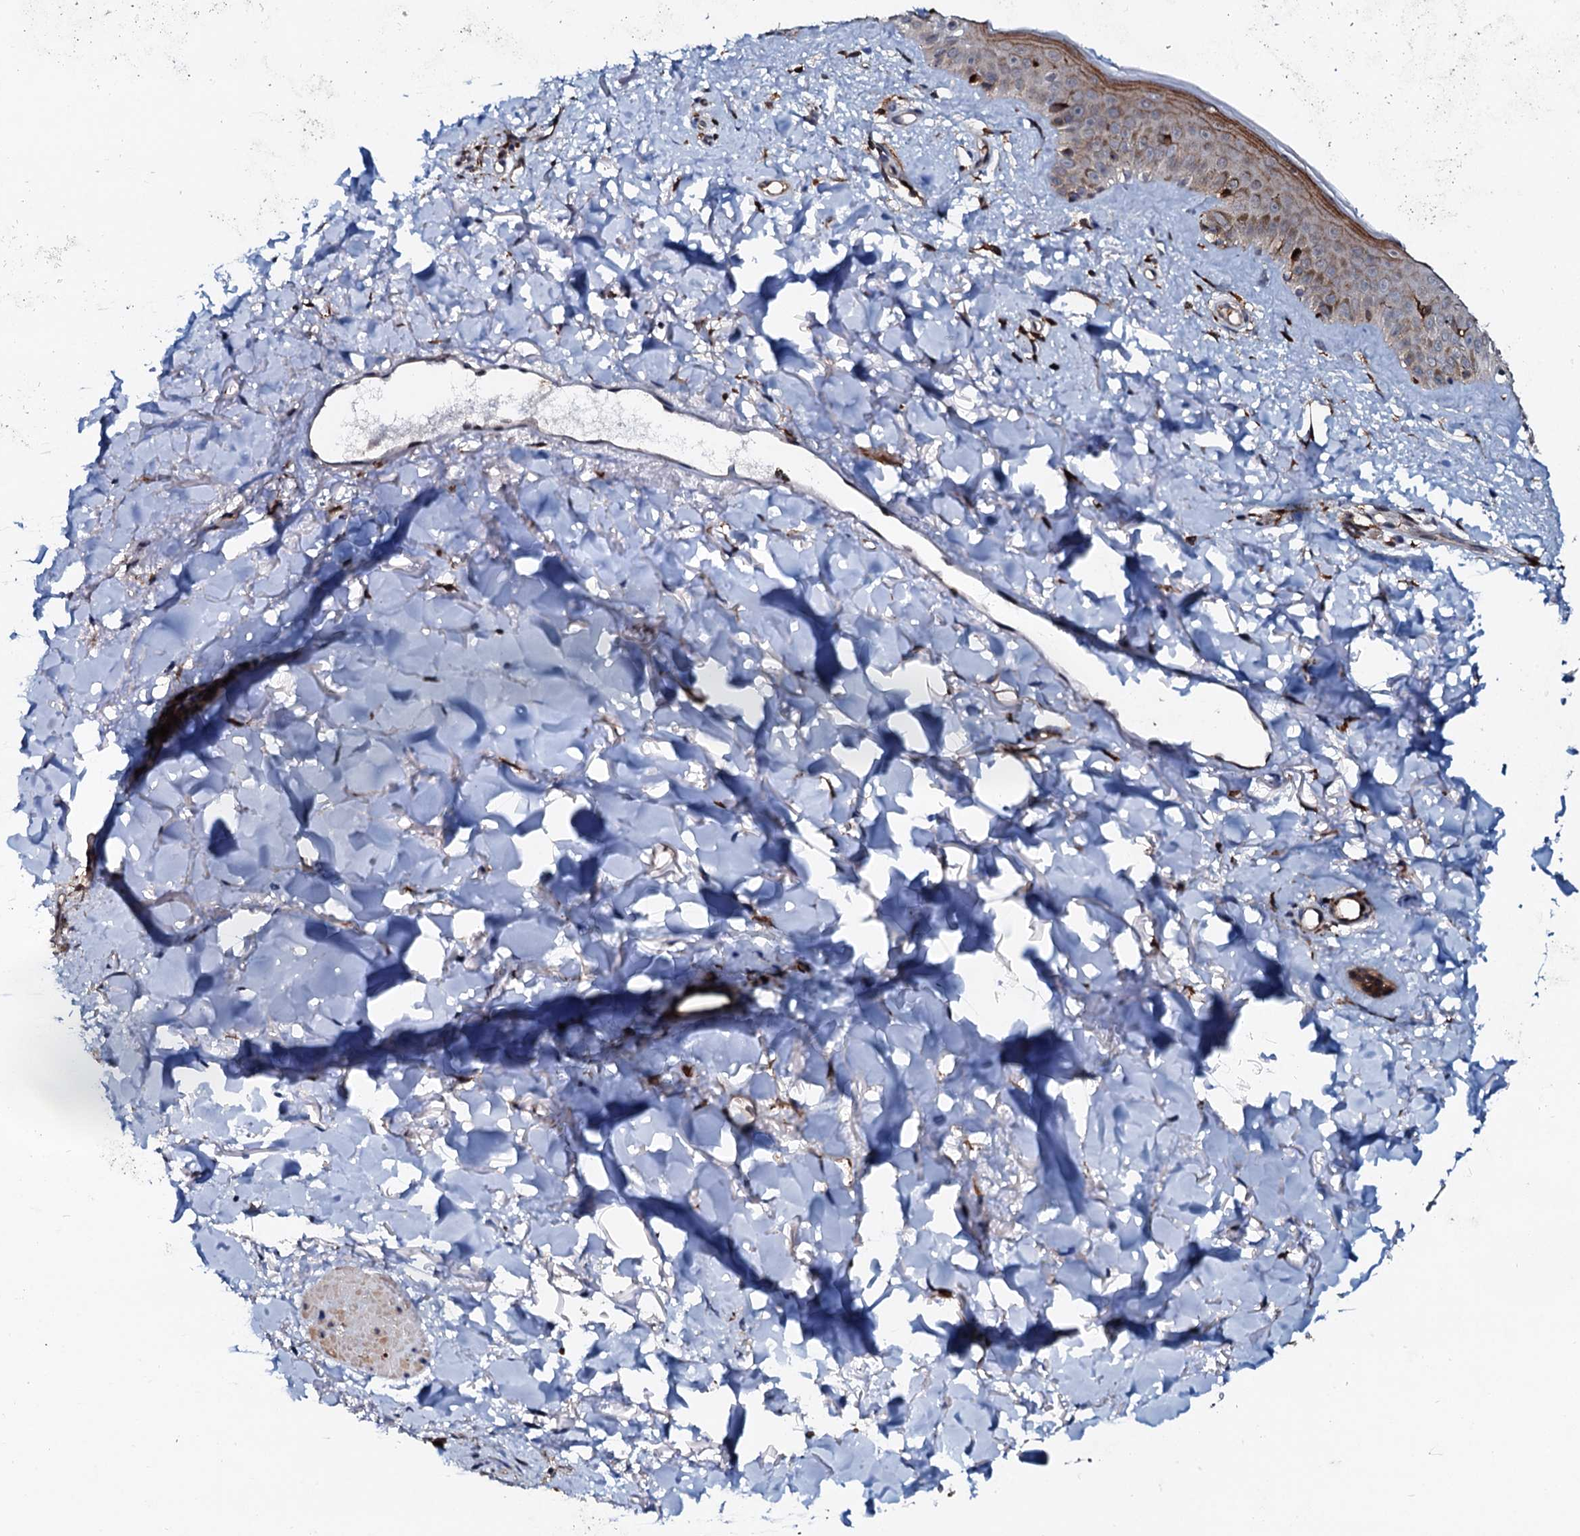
{"staining": {"intensity": "strong", "quantity": ">75%", "location": "cytoplasmic/membranous"}, "tissue": "skin", "cell_type": "Fibroblasts", "image_type": "normal", "snomed": [{"axis": "morphology", "description": "Normal tissue, NOS"}, {"axis": "topography", "description": "Skin"}], "caption": "Immunohistochemical staining of normal skin exhibits strong cytoplasmic/membranous protein positivity in about >75% of fibroblasts.", "gene": "VAMP8", "patient": {"sex": "female", "age": 58}}